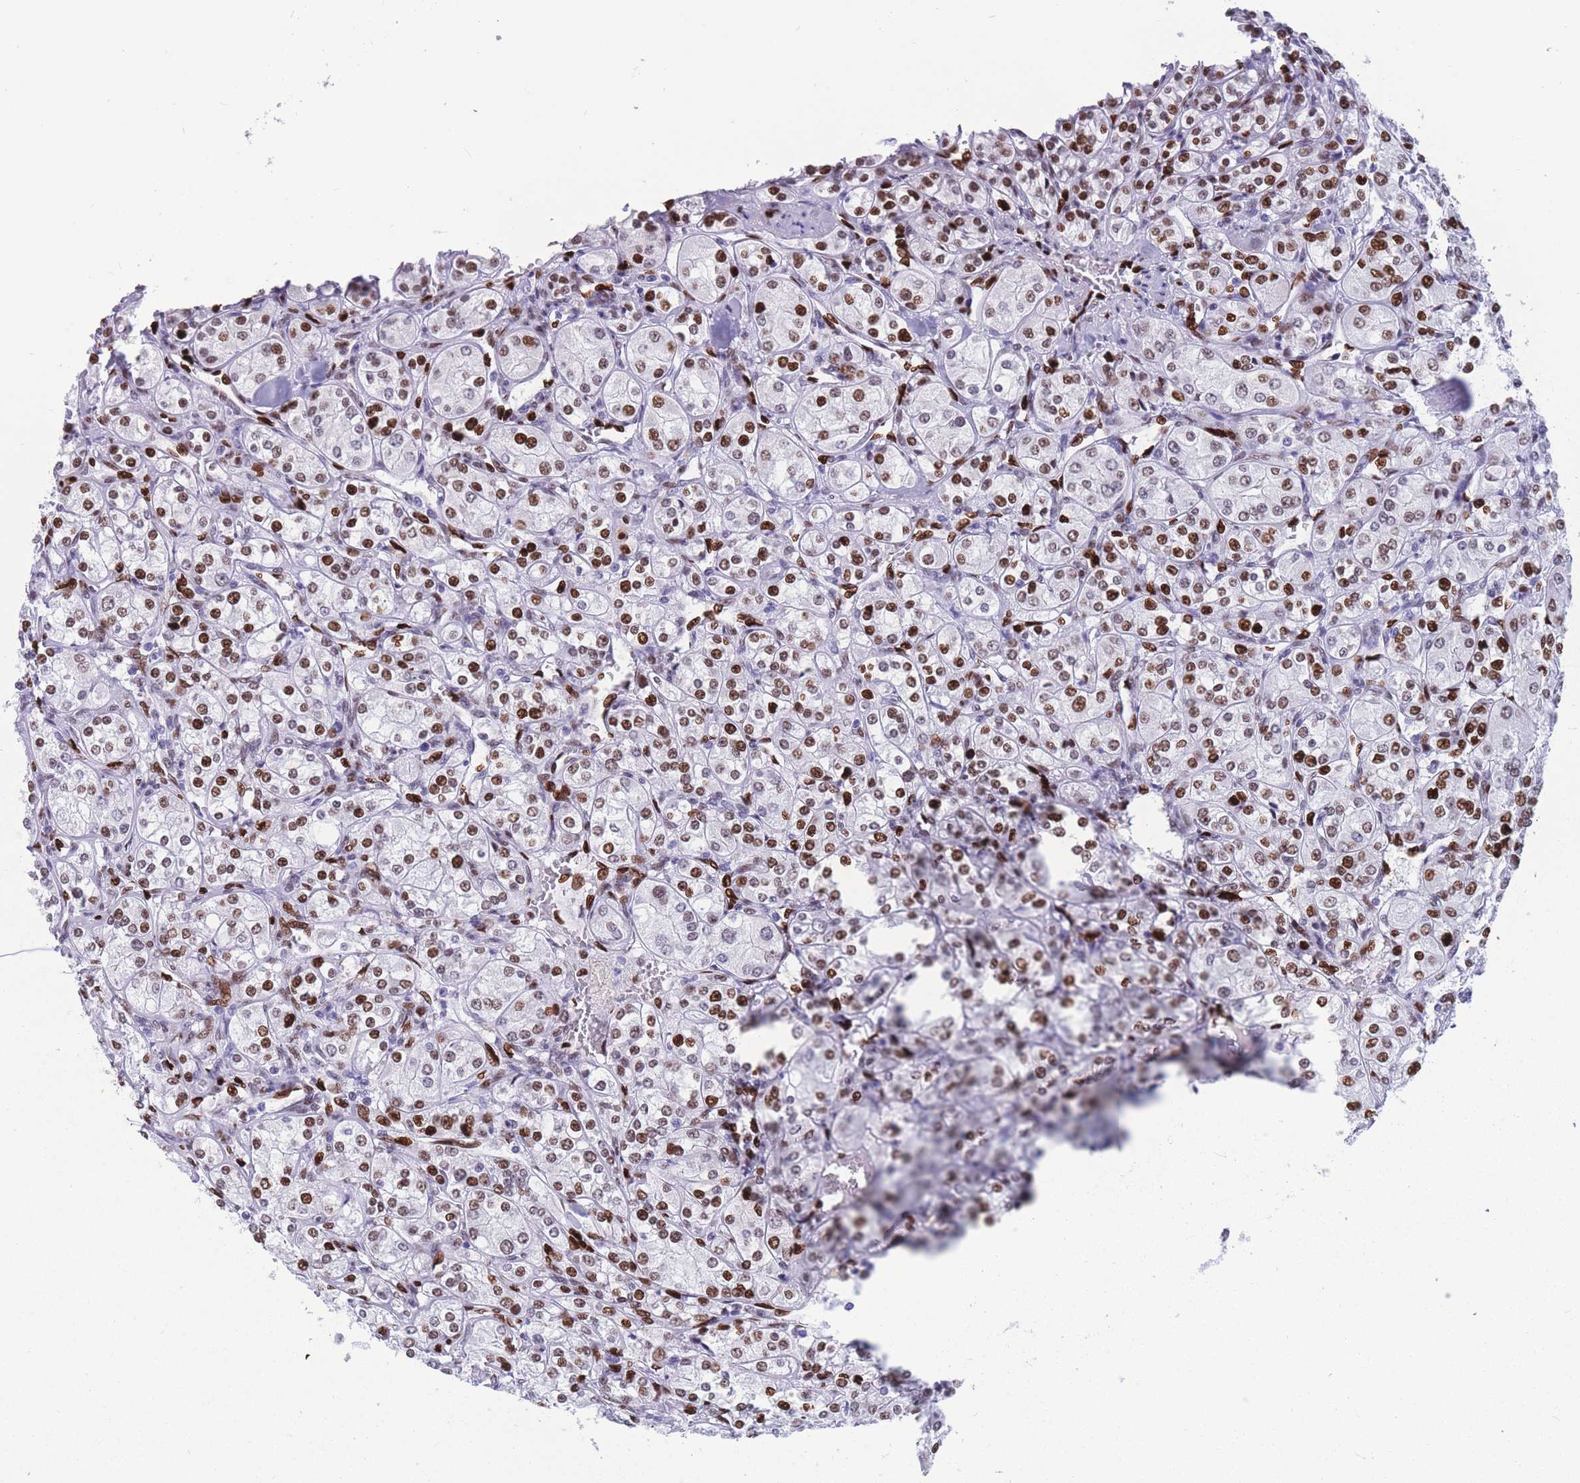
{"staining": {"intensity": "strong", "quantity": ">75%", "location": "nuclear"}, "tissue": "renal cancer", "cell_type": "Tumor cells", "image_type": "cancer", "snomed": [{"axis": "morphology", "description": "Adenocarcinoma, NOS"}, {"axis": "topography", "description": "Kidney"}], "caption": "This photomicrograph shows immunohistochemistry staining of human renal cancer, with high strong nuclear positivity in about >75% of tumor cells.", "gene": "NASP", "patient": {"sex": "male", "age": 77}}